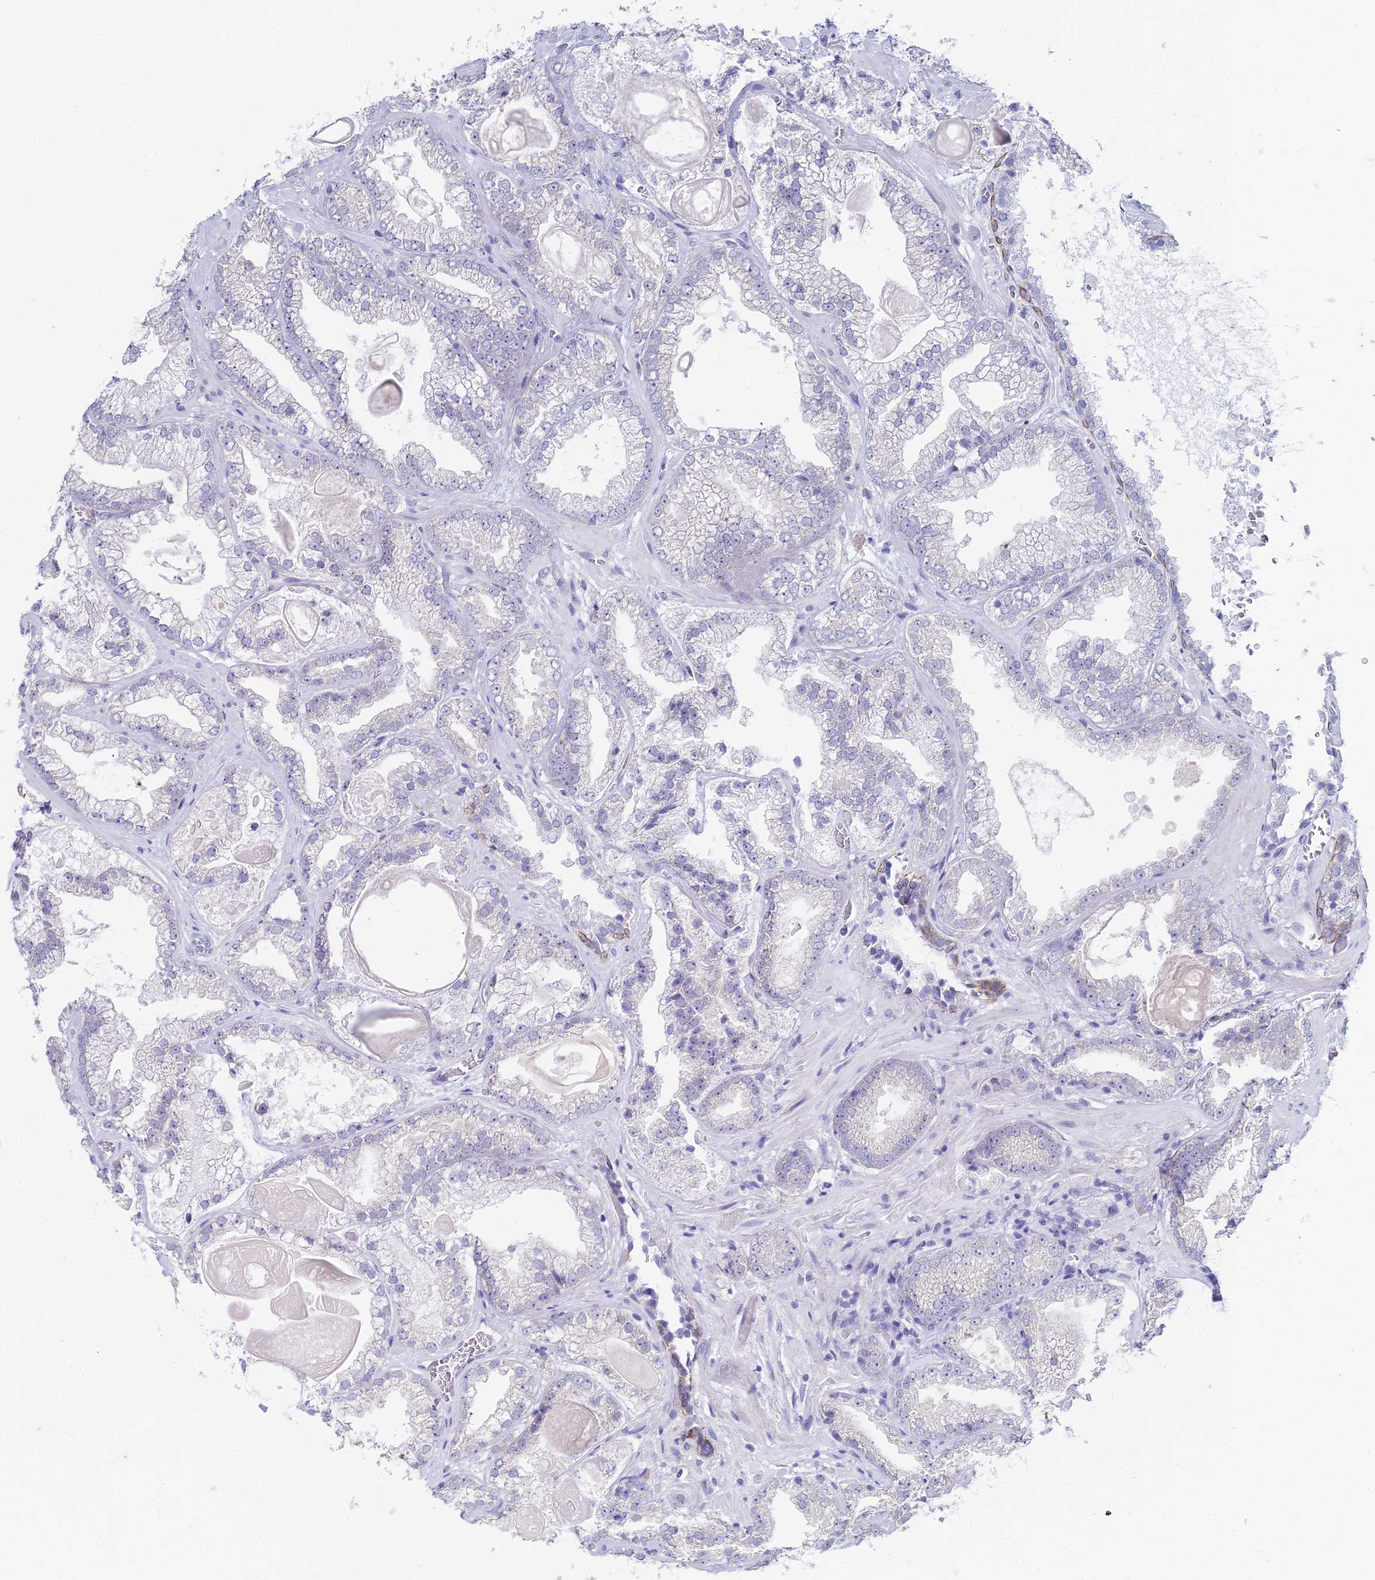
{"staining": {"intensity": "negative", "quantity": "none", "location": "none"}, "tissue": "prostate cancer", "cell_type": "Tumor cells", "image_type": "cancer", "snomed": [{"axis": "morphology", "description": "Adenocarcinoma, Low grade"}, {"axis": "topography", "description": "Prostate"}], "caption": "Image shows no significant protein expression in tumor cells of prostate cancer.", "gene": "EEF2KMT", "patient": {"sex": "male", "age": 57}}